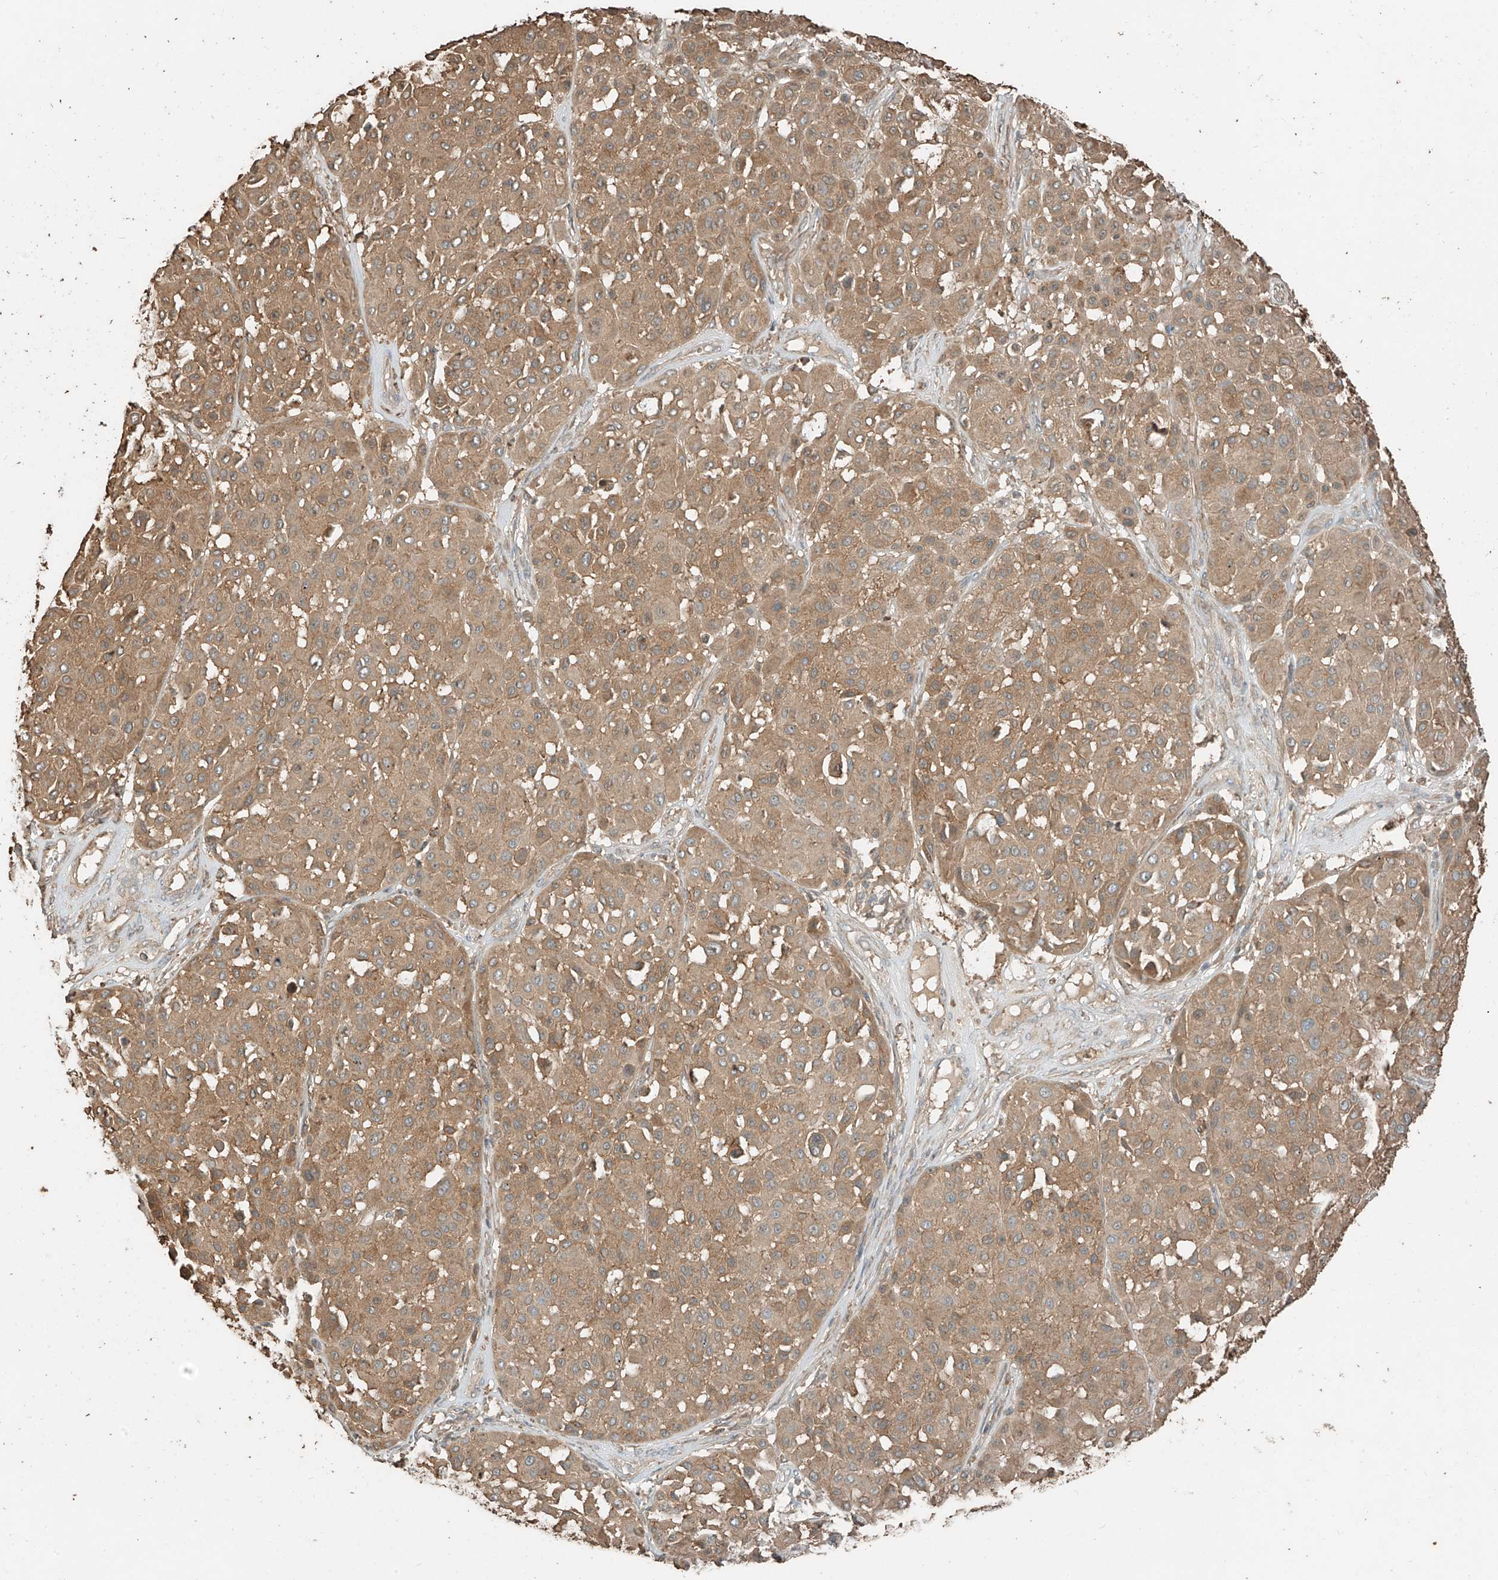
{"staining": {"intensity": "moderate", "quantity": ">75%", "location": "cytoplasmic/membranous"}, "tissue": "melanoma", "cell_type": "Tumor cells", "image_type": "cancer", "snomed": [{"axis": "morphology", "description": "Malignant melanoma, Metastatic site"}, {"axis": "topography", "description": "Soft tissue"}], "caption": "IHC photomicrograph of neoplastic tissue: human malignant melanoma (metastatic site) stained using IHC demonstrates medium levels of moderate protein expression localized specifically in the cytoplasmic/membranous of tumor cells, appearing as a cytoplasmic/membranous brown color.", "gene": "RFTN2", "patient": {"sex": "male", "age": 41}}